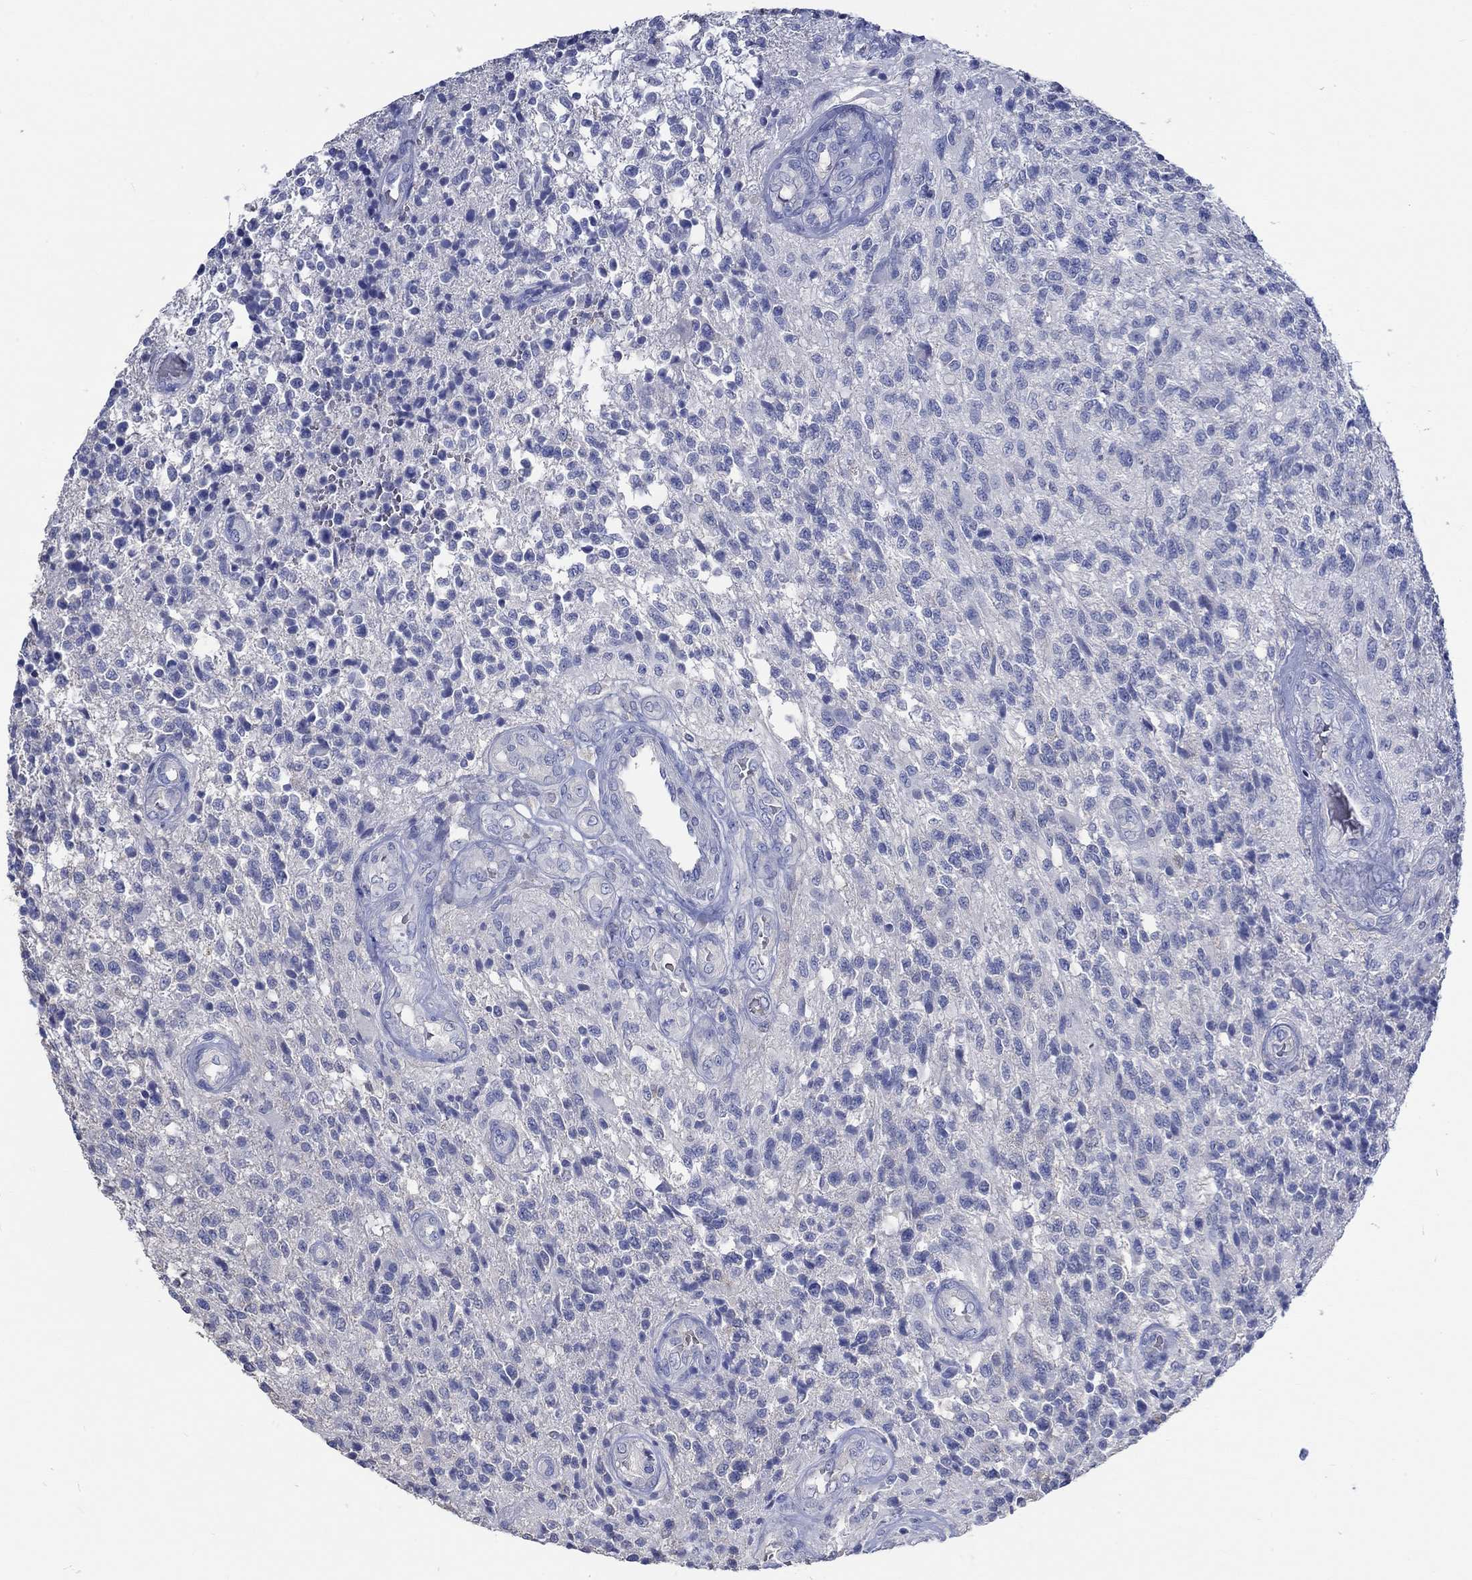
{"staining": {"intensity": "negative", "quantity": "none", "location": "none"}, "tissue": "glioma", "cell_type": "Tumor cells", "image_type": "cancer", "snomed": [{"axis": "morphology", "description": "Glioma, malignant, High grade"}, {"axis": "topography", "description": "Brain"}], "caption": "High magnification brightfield microscopy of malignant glioma (high-grade) stained with DAB (3,3'-diaminobenzidine) (brown) and counterstained with hematoxylin (blue): tumor cells show no significant expression.", "gene": "KCNA1", "patient": {"sex": "male", "age": 56}}